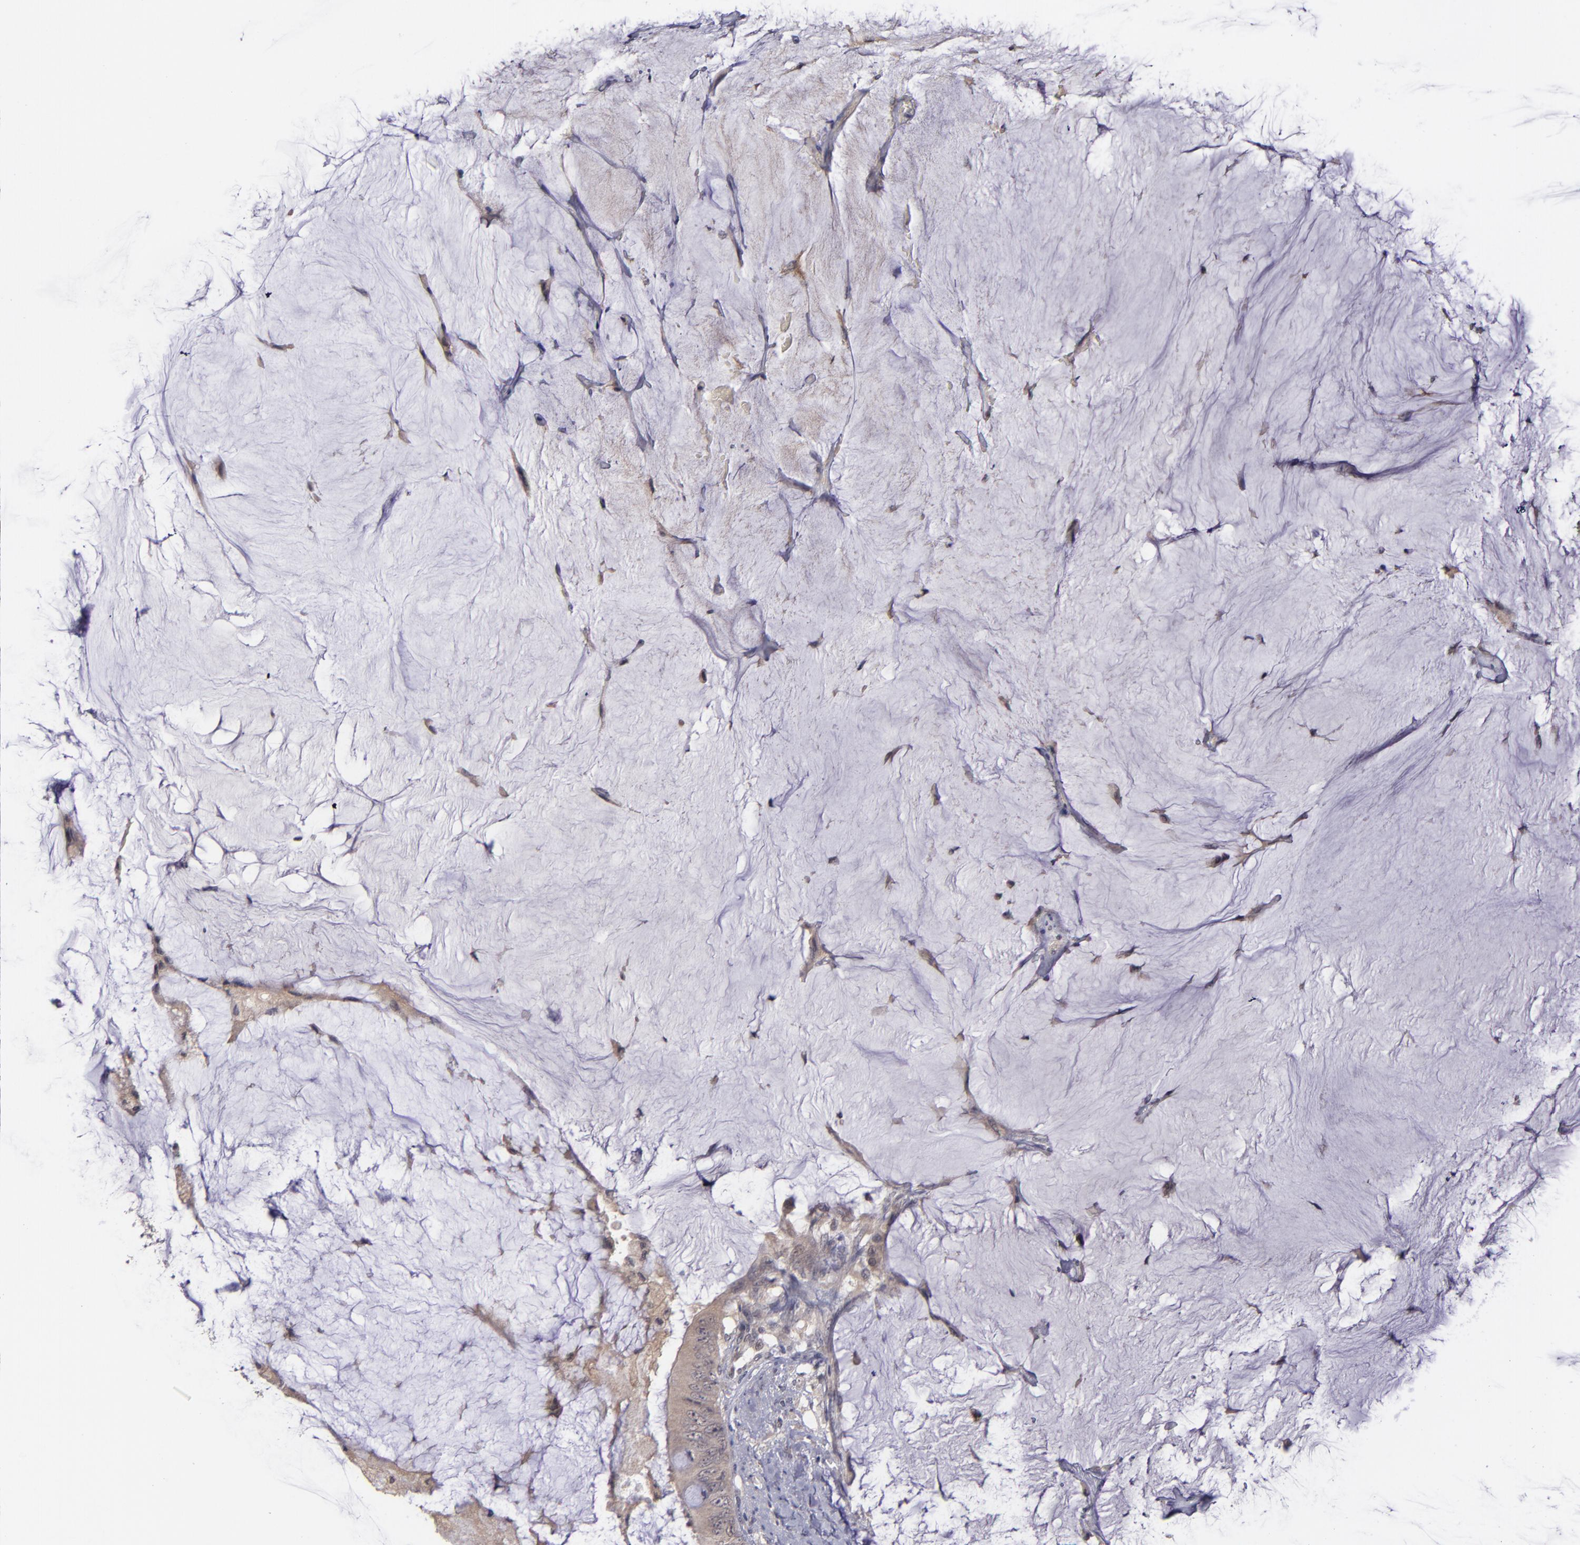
{"staining": {"intensity": "weak", "quantity": "25%-75%", "location": "cytoplasmic/membranous"}, "tissue": "colorectal cancer", "cell_type": "Tumor cells", "image_type": "cancer", "snomed": [{"axis": "morphology", "description": "Normal tissue, NOS"}, {"axis": "morphology", "description": "Adenocarcinoma, NOS"}, {"axis": "topography", "description": "Rectum"}, {"axis": "topography", "description": "Peripheral nerve tissue"}], "caption": "Colorectal adenocarcinoma was stained to show a protein in brown. There is low levels of weak cytoplasmic/membranous staining in about 25%-75% of tumor cells. The staining is performed using DAB brown chromogen to label protein expression. The nuclei are counter-stained blue using hematoxylin.", "gene": "CDC7", "patient": {"sex": "female", "age": 77}}